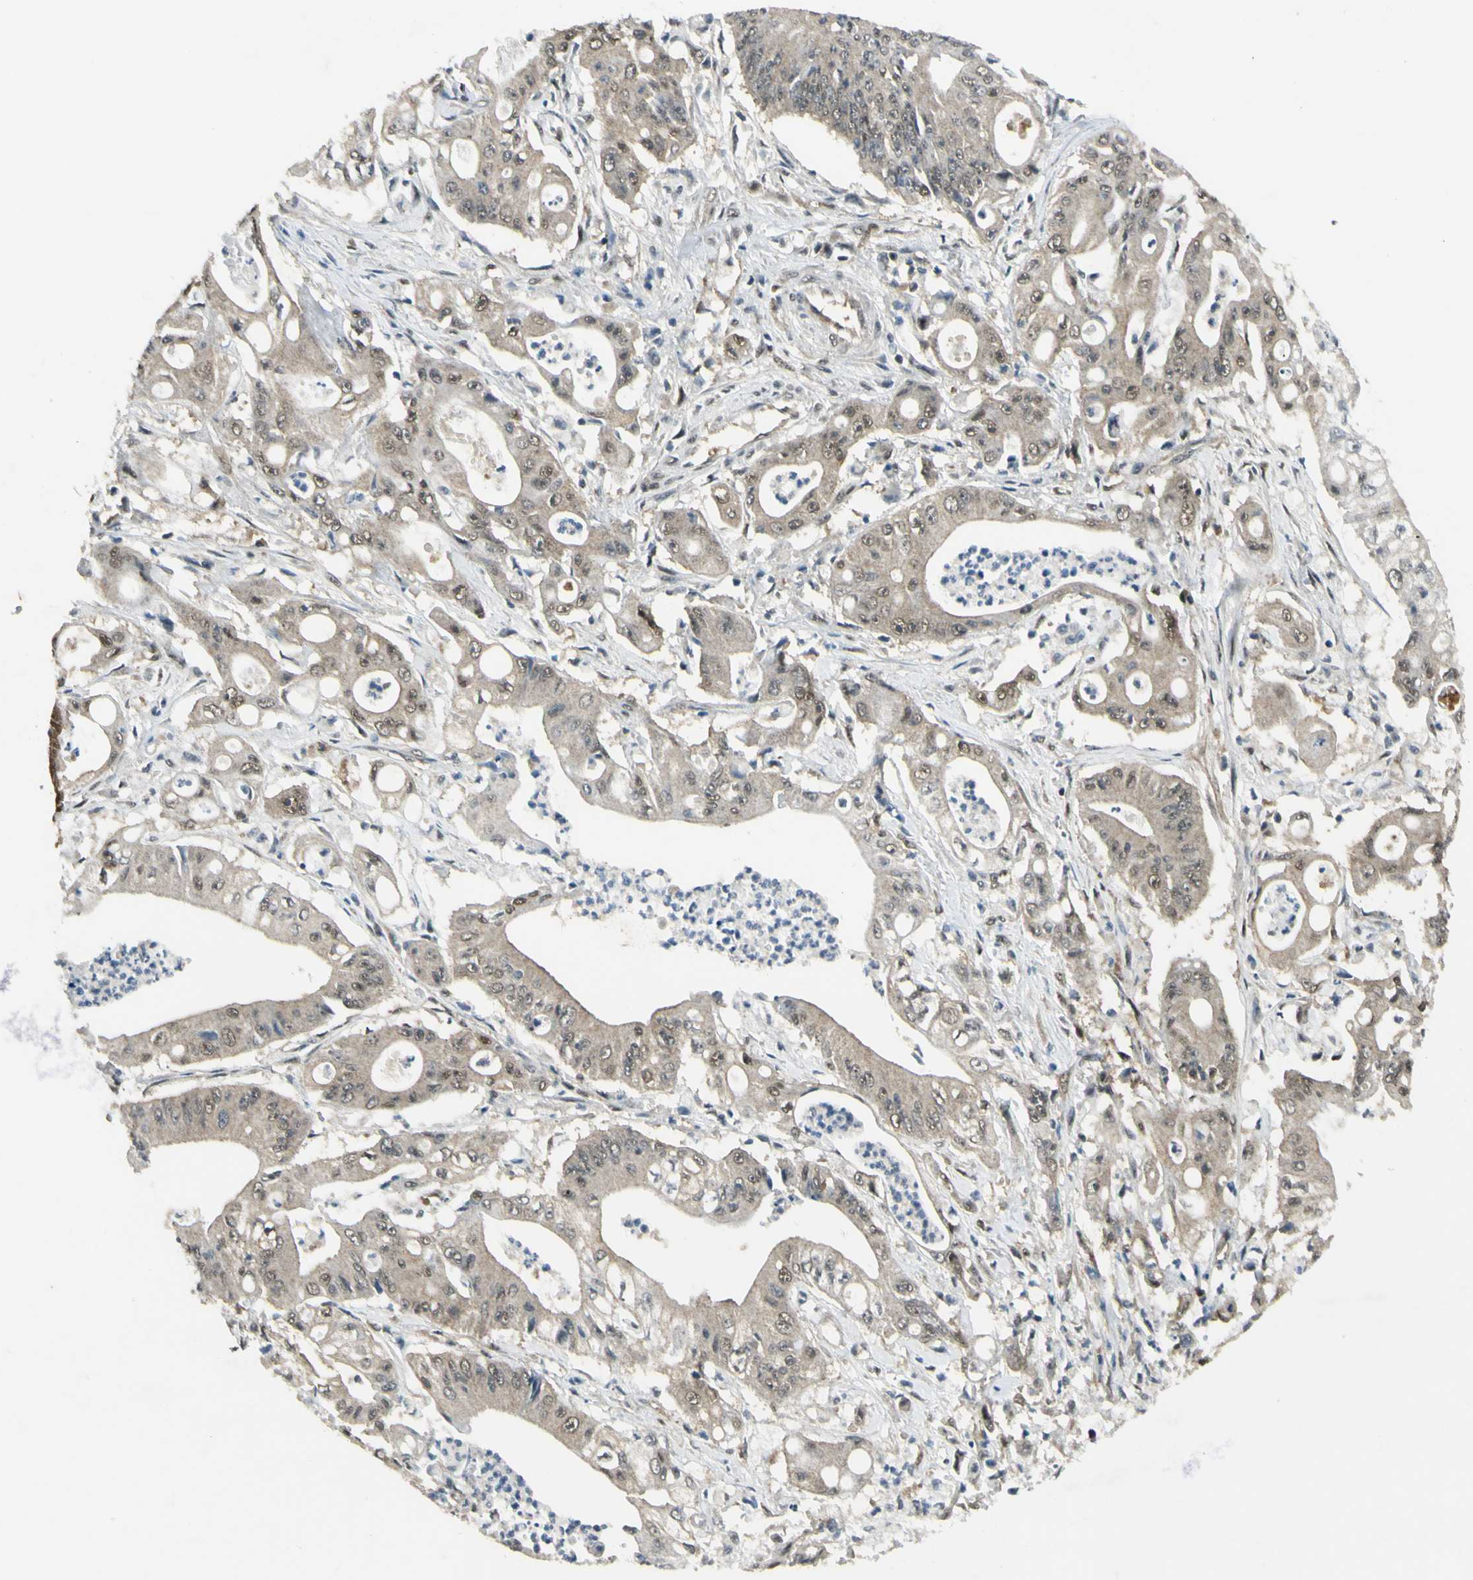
{"staining": {"intensity": "weak", "quantity": ">75%", "location": "cytoplasmic/membranous"}, "tissue": "pancreatic cancer", "cell_type": "Tumor cells", "image_type": "cancer", "snomed": [{"axis": "morphology", "description": "Normal tissue, NOS"}, {"axis": "topography", "description": "Lymph node"}], "caption": "Pancreatic cancer tissue demonstrates weak cytoplasmic/membranous staining in about >75% of tumor cells", "gene": "PSMD5", "patient": {"sex": "male", "age": 62}}